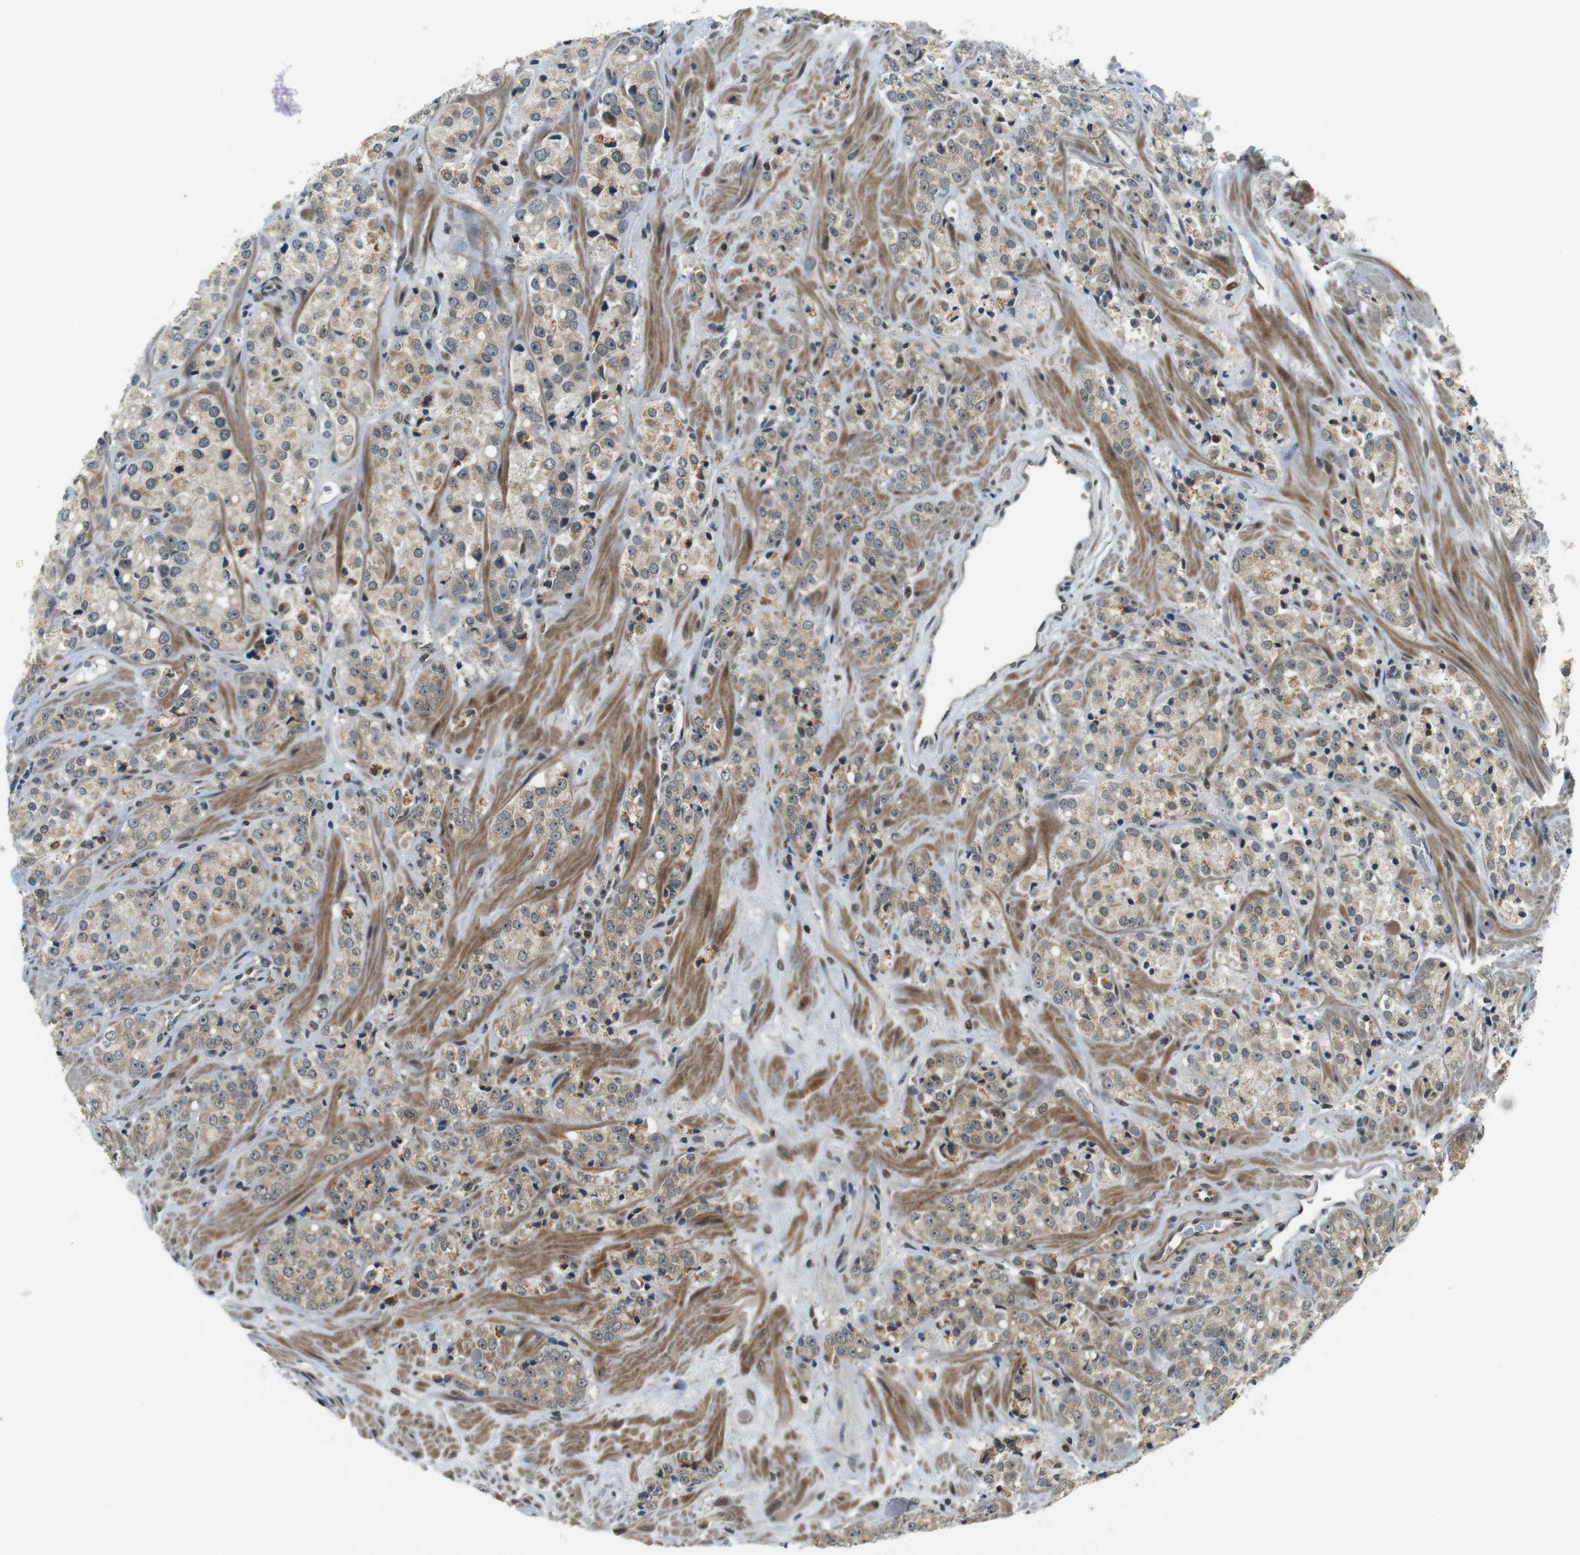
{"staining": {"intensity": "weak", "quantity": "25%-75%", "location": "cytoplasmic/membranous"}, "tissue": "prostate cancer", "cell_type": "Tumor cells", "image_type": "cancer", "snomed": [{"axis": "morphology", "description": "Adenocarcinoma, High grade"}, {"axis": "topography", "description": "Prostate"}], "caption": "An immunohistochemistry (IHC) image of tumor tissue is shown. Protein staining in brown highlights weak cytoplasmic/membranous positivity in prostate high-grade adenocarcinoma within tumor cells.", "gene": "BRD4", "patient": {"sex": "male", "age": 64}}